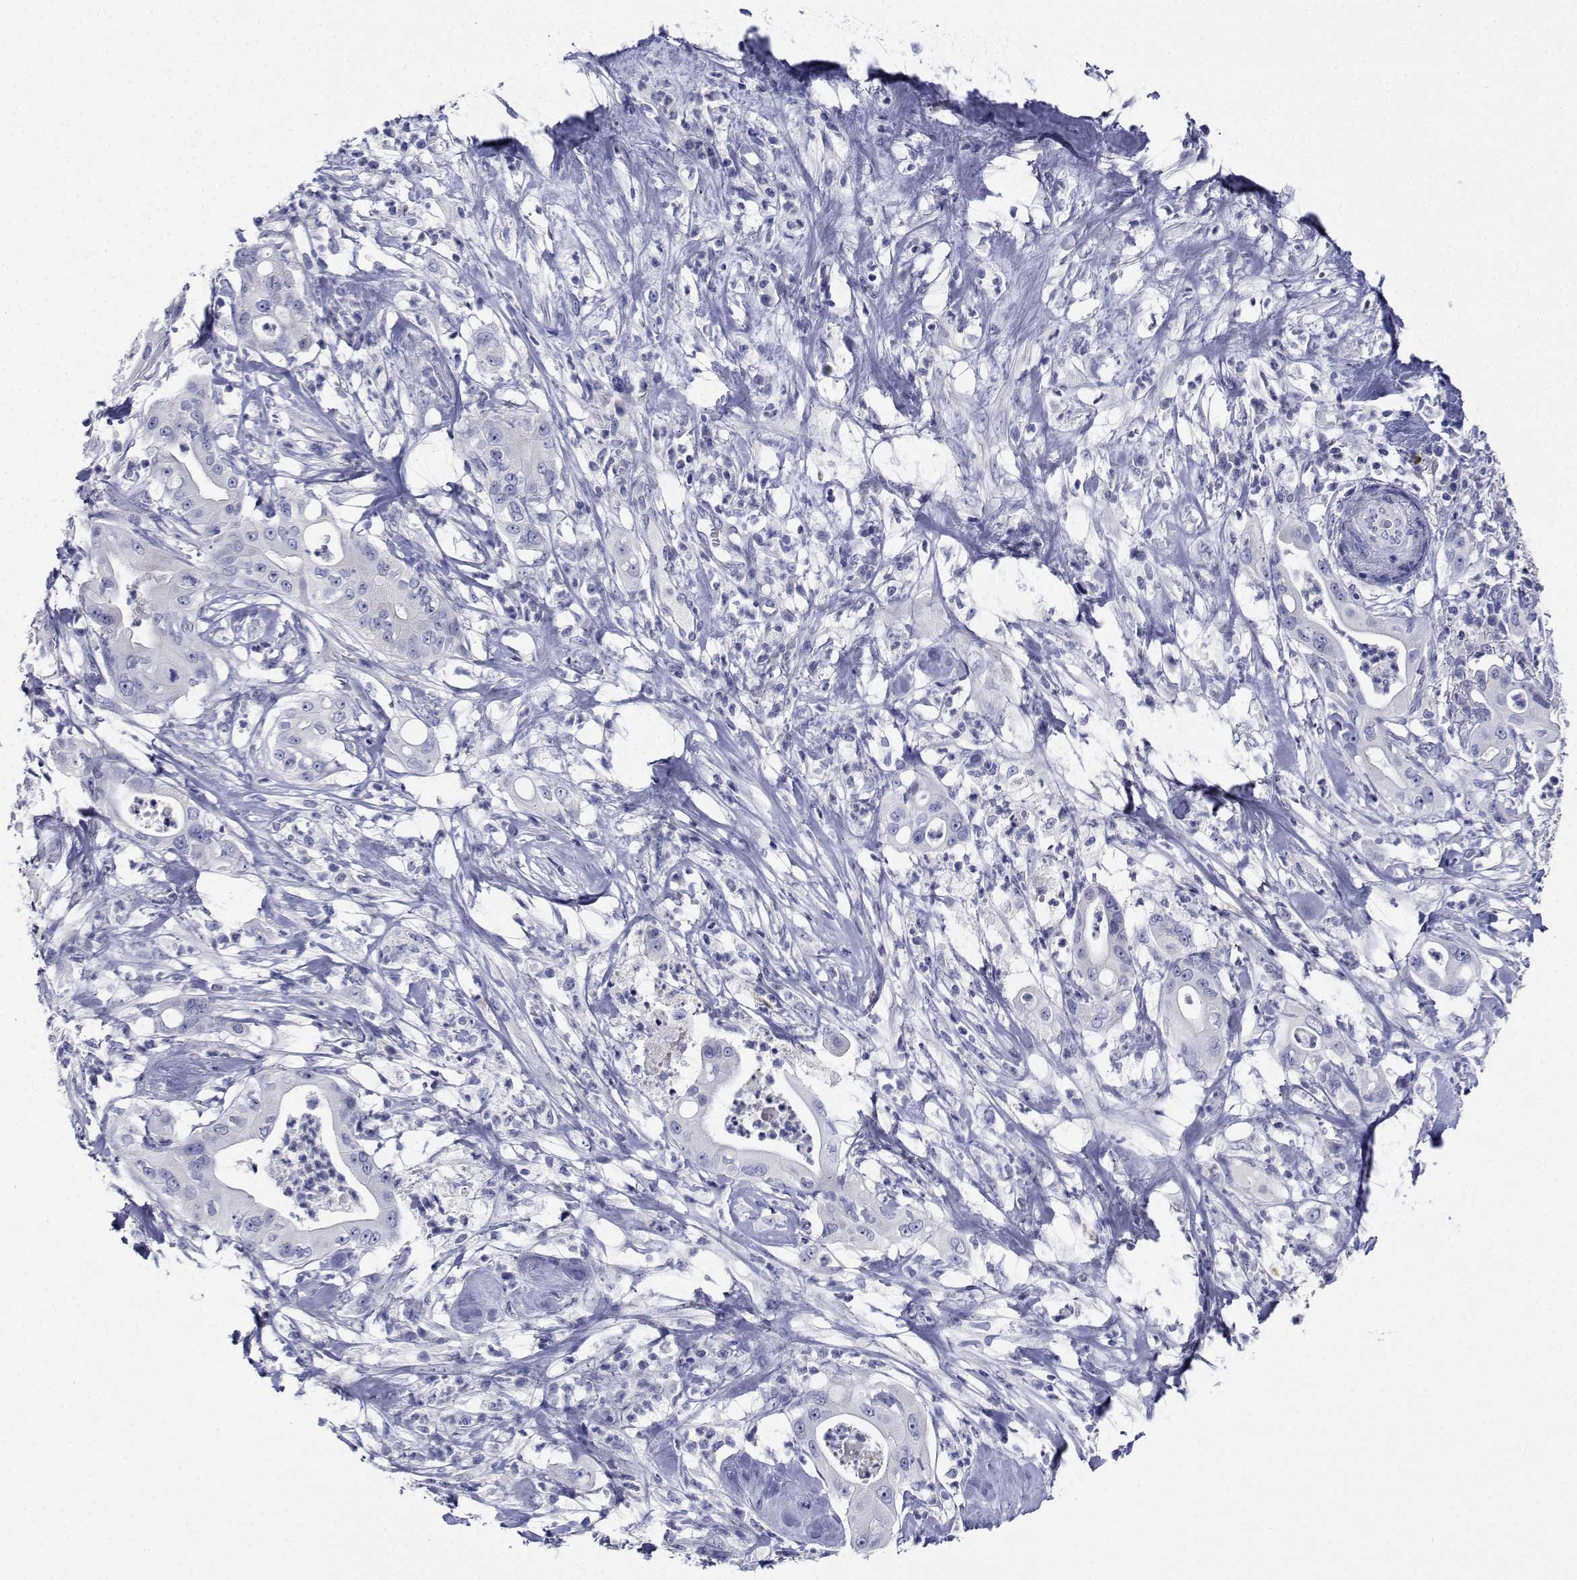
{"staining": {"intensity": "negative", "quantity": "none", "location": "none"}, "tissue": "pancreatic cancer", "cell_type": "Tumor cells", "image_type": "cancer", "snomed": [{"axis": "morphology", "description": "Adenocarcinoma, NOS"}, {"axis": "topography", "description": "Pancreas"}], "caption": "Tumor cells are negative for brown protein staining in pancreatic cancer.", "gene": "PLXNA4", "patient": {"sex": "male", "age": 71}}